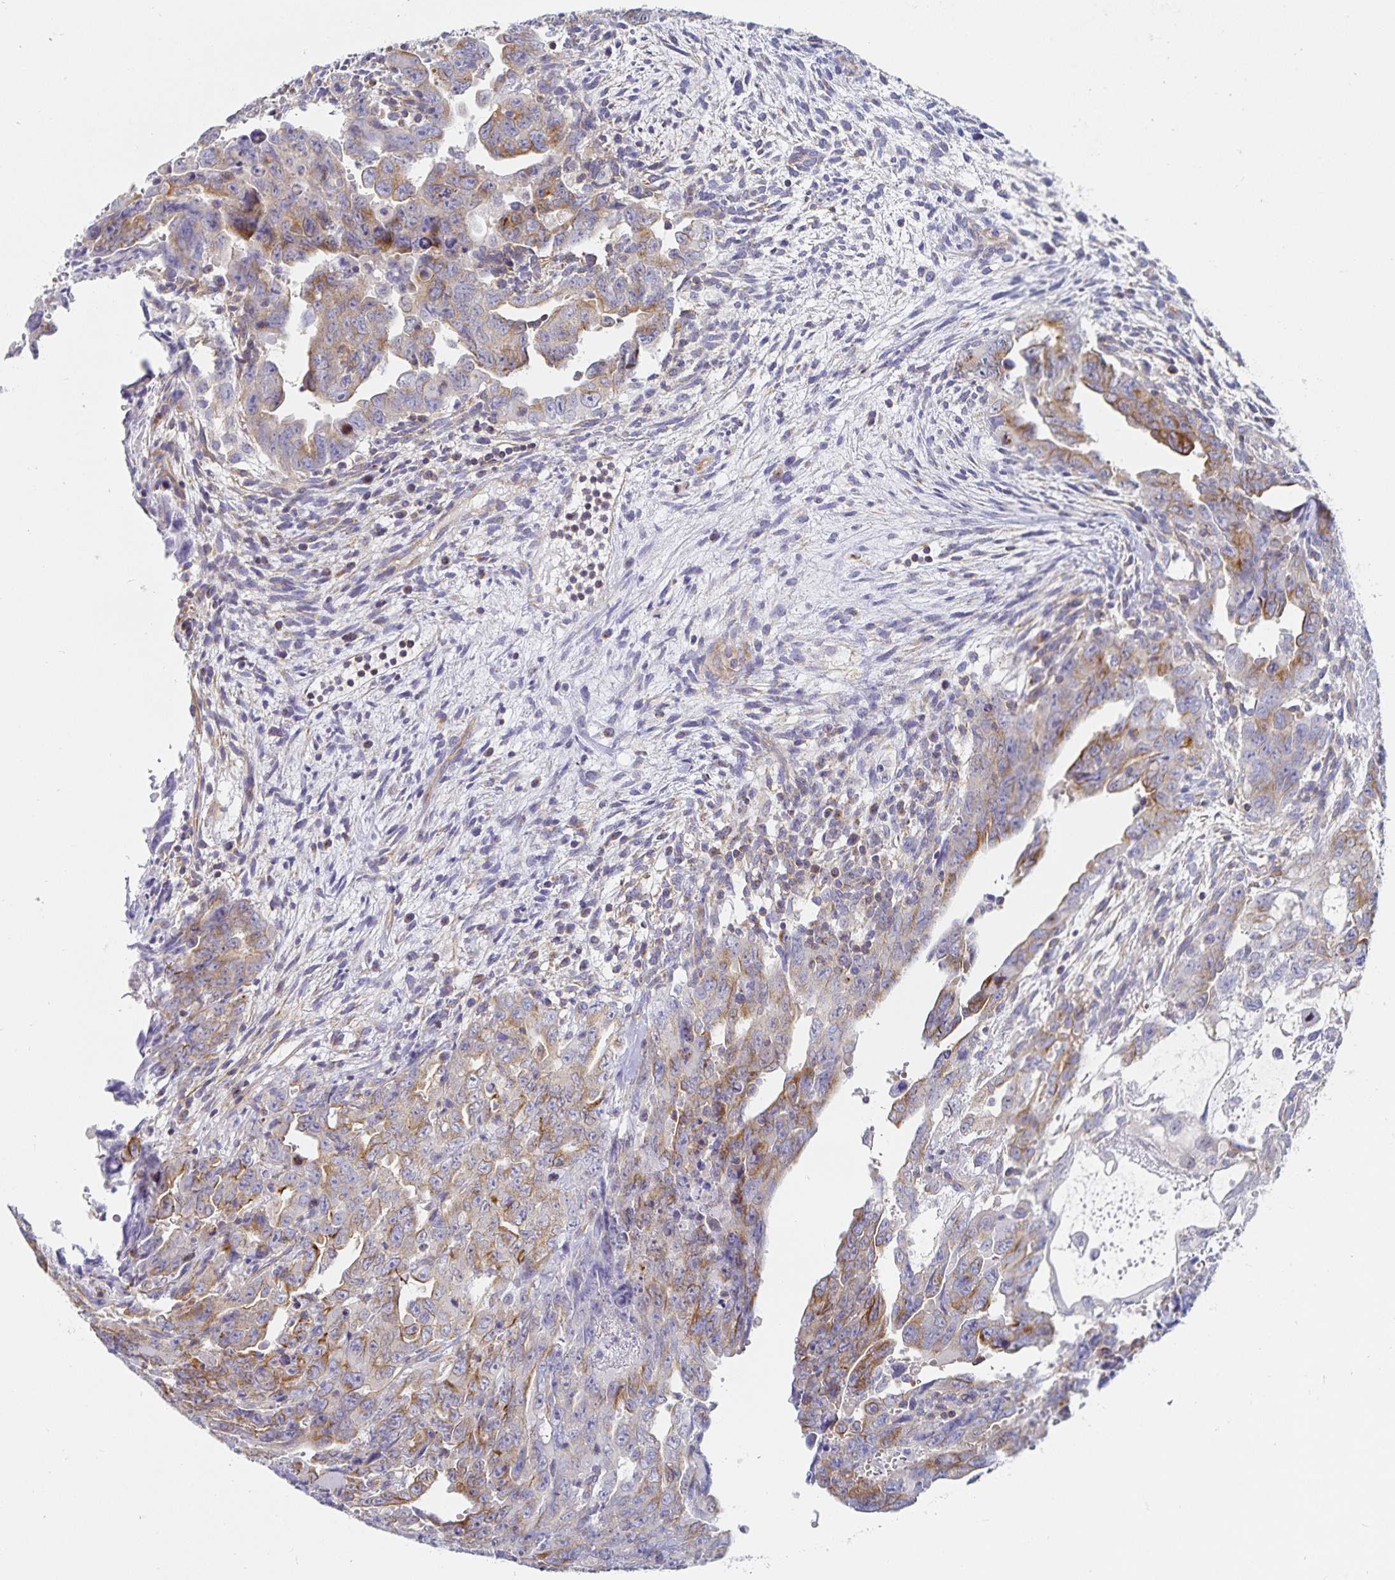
{"staining": {"intensity": "moderate", "quantity": "25%-75%", "location": "cytoplasmic/membranous"}, "tissue": "testis cancer", "cell_type": "Tumor cells", "image_type": "cancer", "snomed": [{"axis": "morphology", "description": "Carcinoma, Embryonal, NOS"}, {"axis": "topography", "description": "Testis"}], "caption": "A brown stain labels moderate cytoplasmic/membranous staining of a protein in human testis cancer (embryonal carcinoma) tumor cells. The protein of interest is shown in brown color, while the nuclei are stained blue.", "gene": "SFTPA1", "patient": {"sex": "male", "age": 24}}